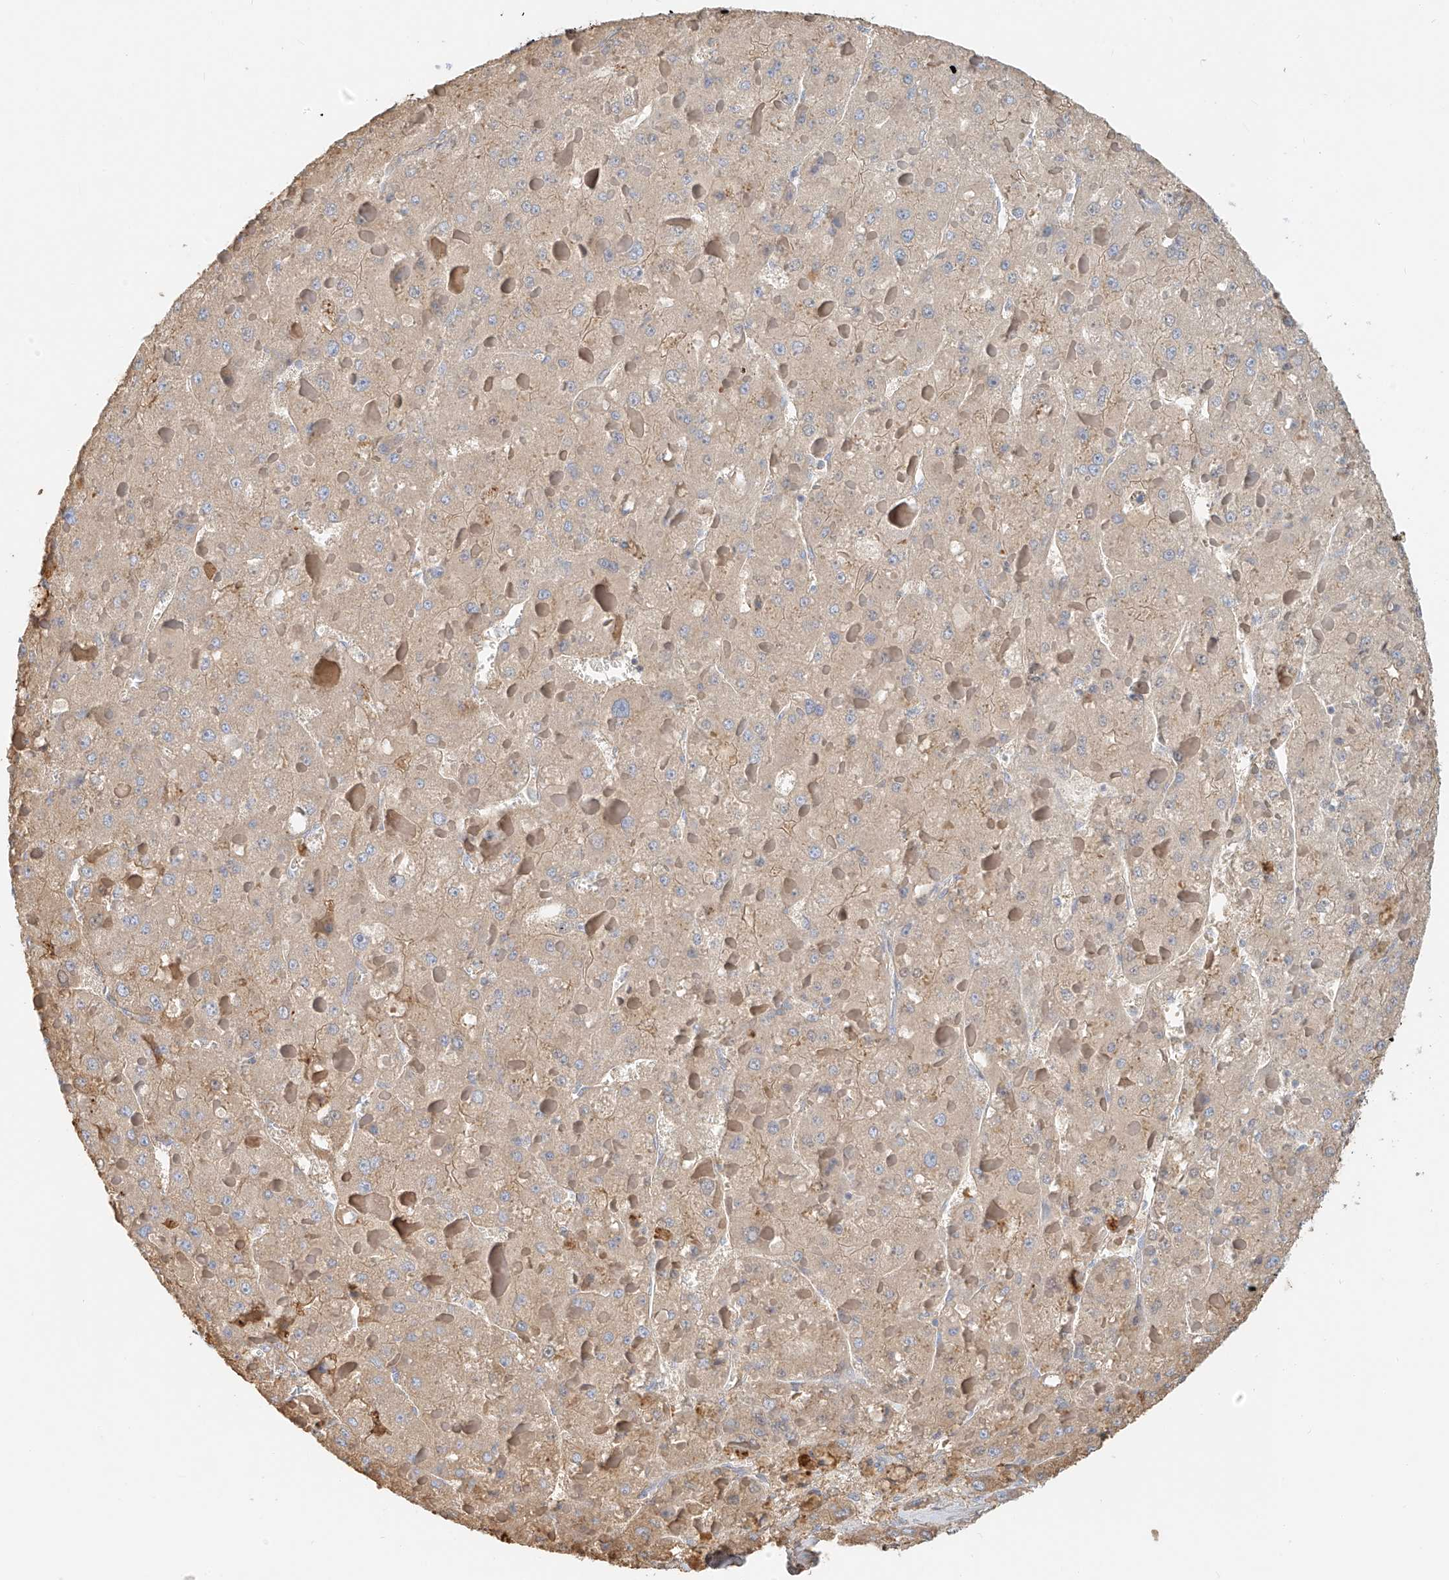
{"staining": {"intensity": "weak", "quantity": "25%-75%", "location": "cytoplasmic/membranous"}, "tissue": "liver cancer", "cell_type": "Tumor cells", "image_type": "cancer", "snomed": [{"axis": "morphology", "description": "Carcinoma, Hepatocellular, NOS"}, {"axis": "topography", "description": "Liver"}], "caption": "A histopathology image of human liver cancer stained for a protein exhibits weak cytoplasmic/membranous brown staining in tumor cells. (DAB (3,3'-diaminobenzidine) IHC with brightfield microscopy, high magnification).", "gene": "ZFP30", "patient": {"sex": "female", "age": 73}}